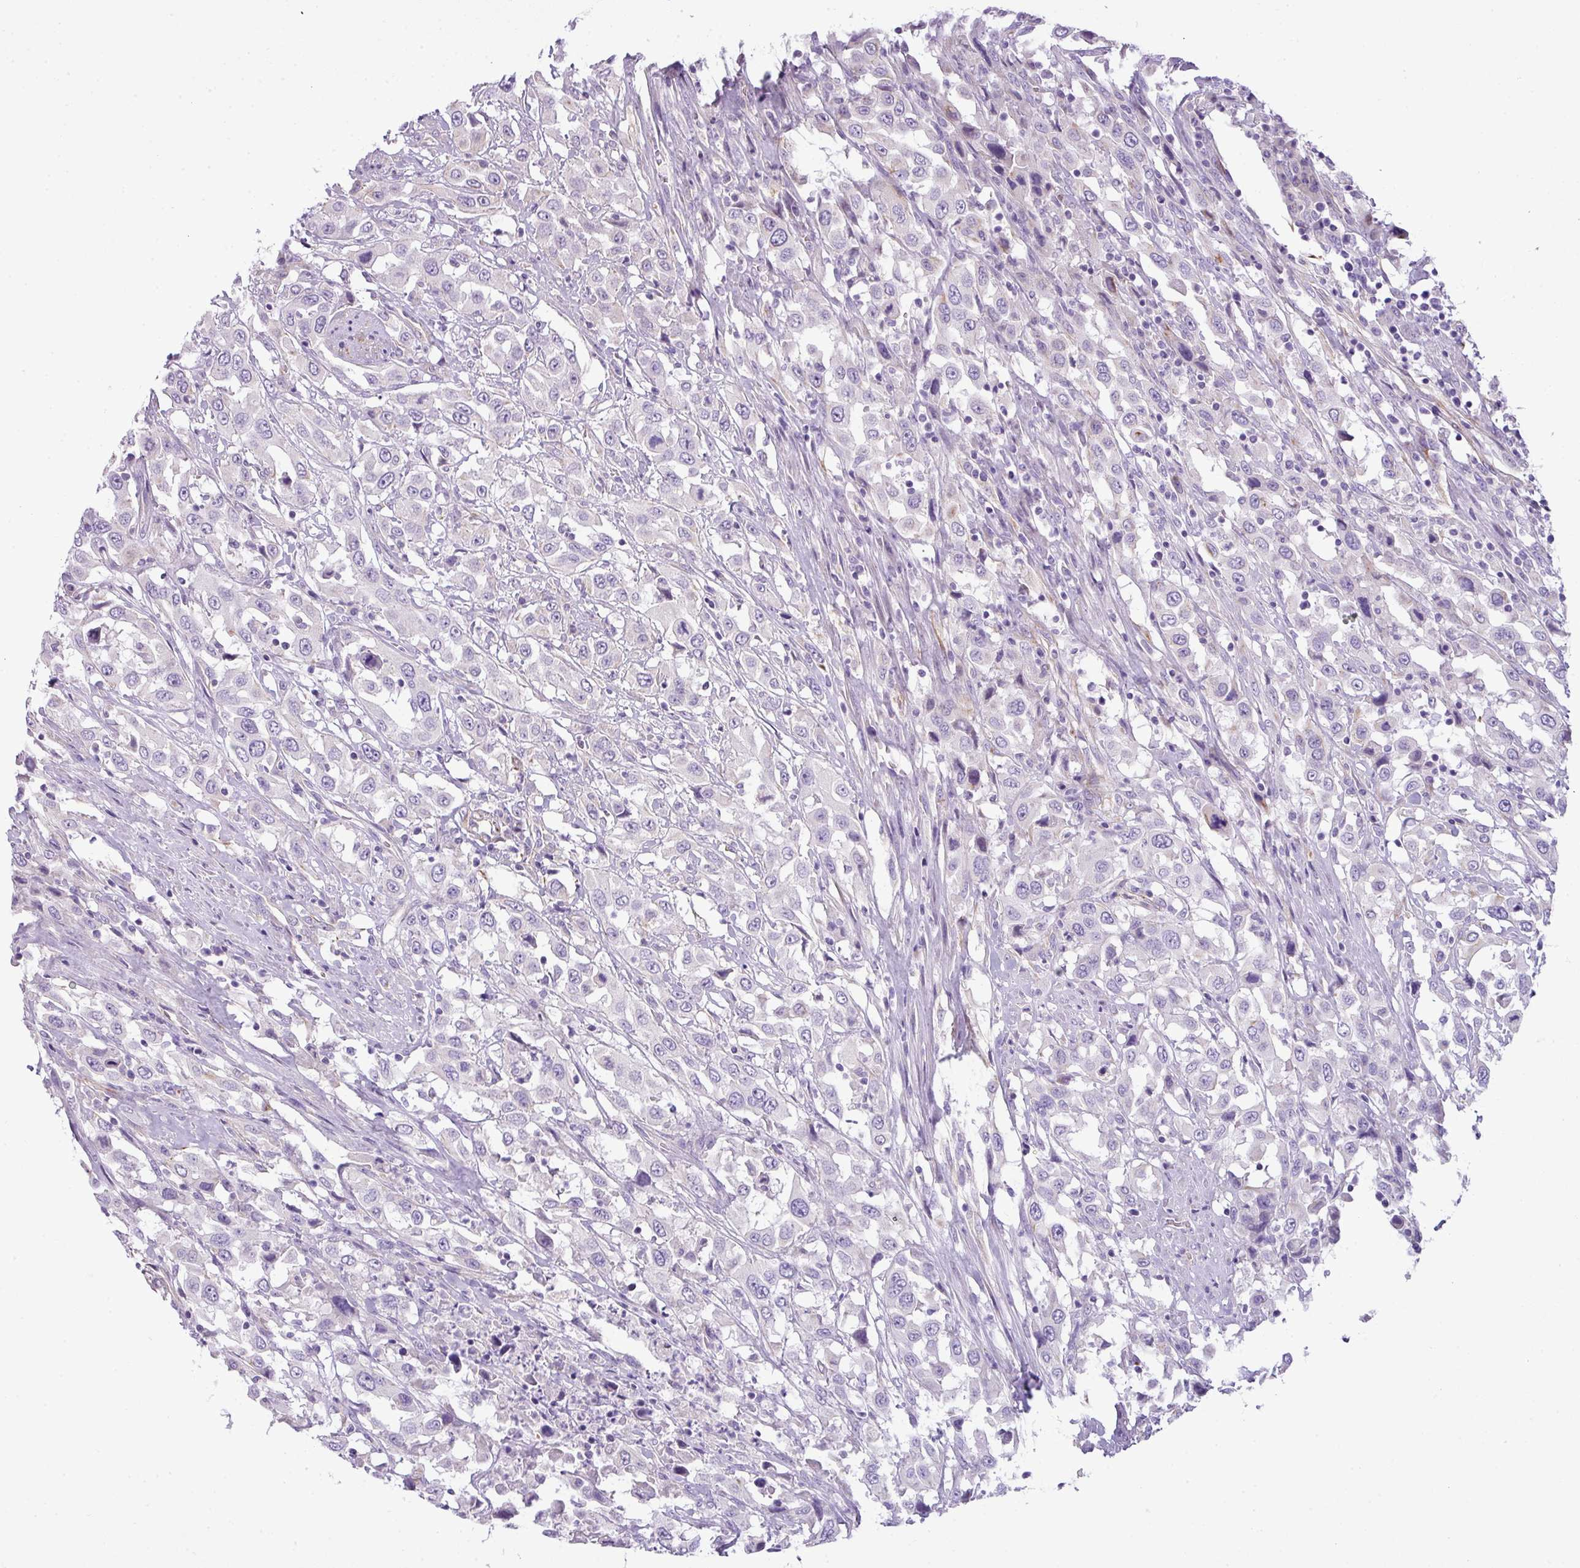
{"staining": {"intensity": "negative", "quantity": "none", "location": "none"}, "tissue": "urothelial cancer", "cell_type": "Tumor cells", "image_type": "cancer", "snomed": [{"axis": "morphology", "description": "Urothelial carcinoma, High grade"}, {"axis": "topography", "description": "Urinary bladder"}], "caption": "Immunohistochemistry photomicrograph of human urothelial cancer stained for a protein (brown), which demonstrates no expression in tumor cells.", "gene": "ENSG00000273748", "patient": {"sex": "male", "age": 61}}